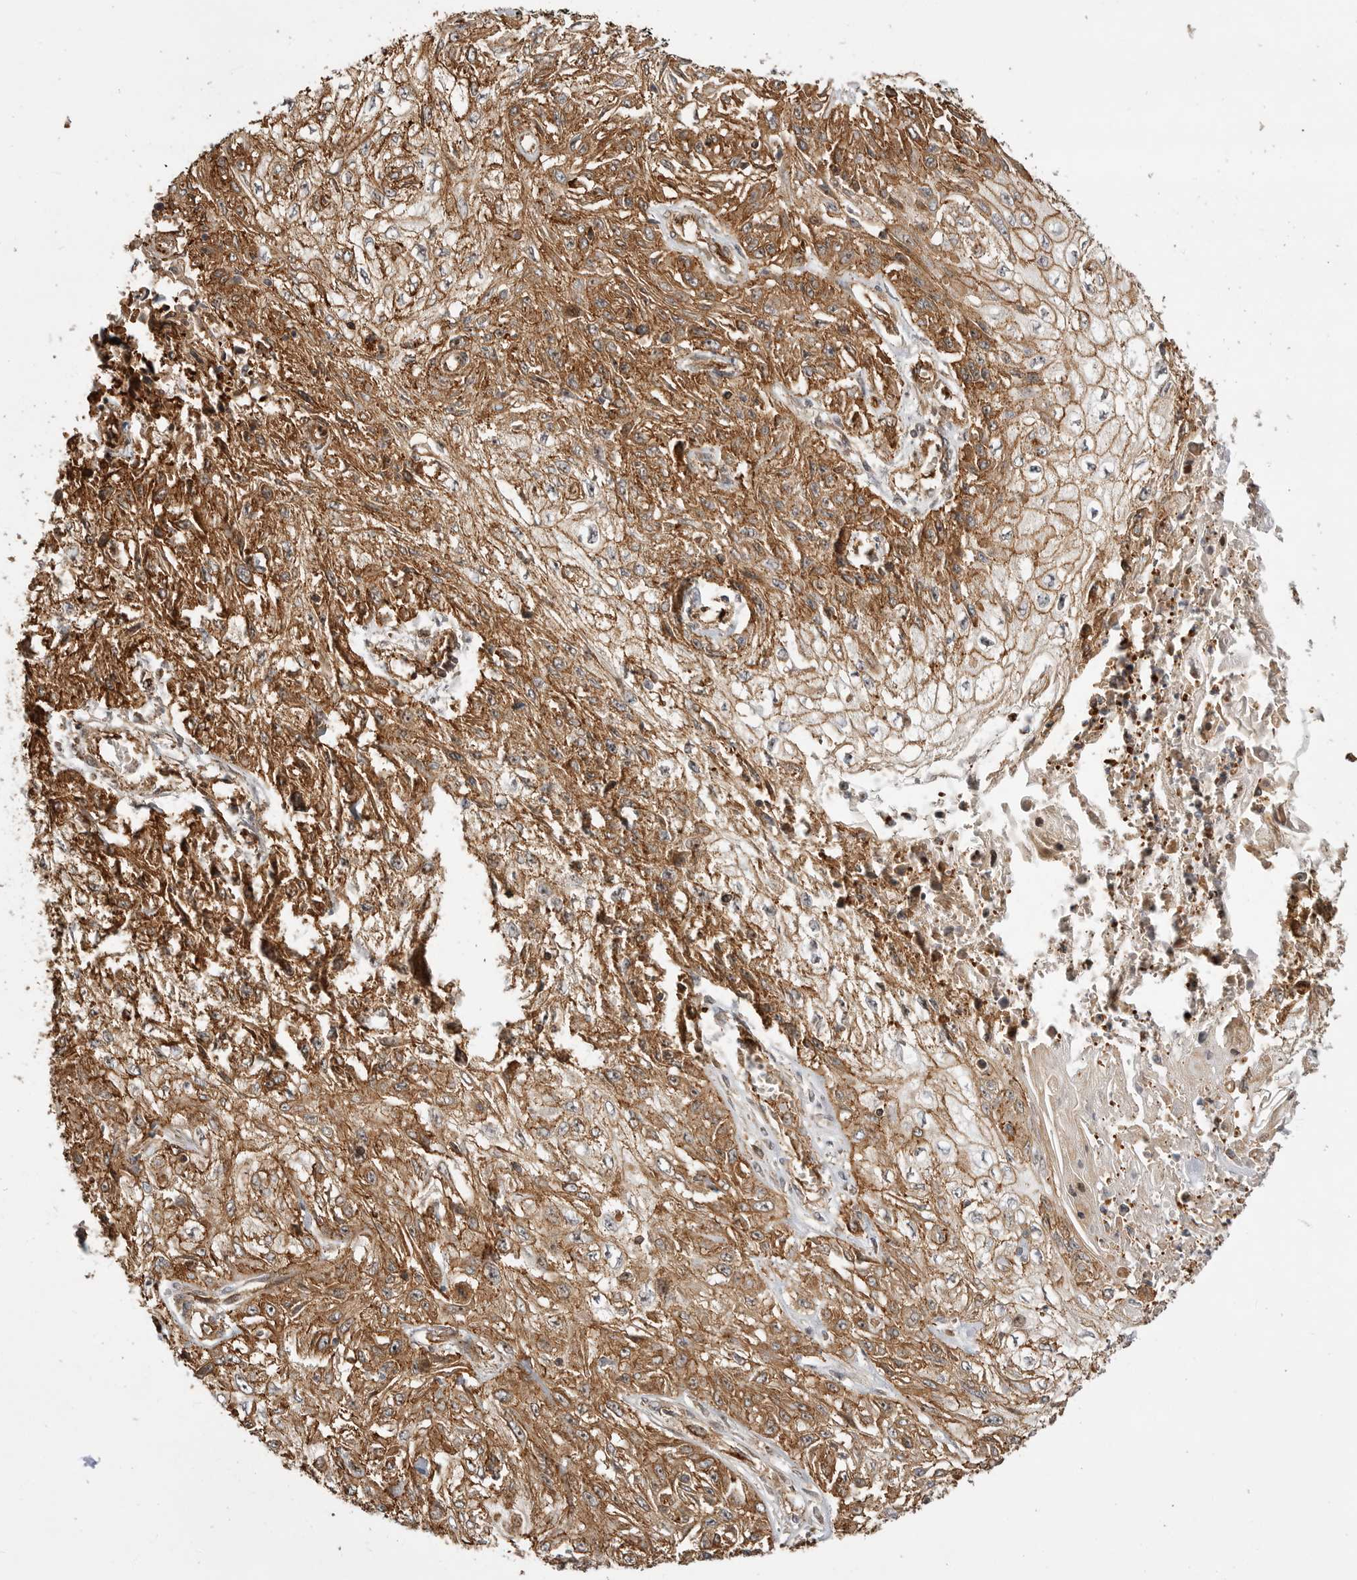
{"staining": {"intensity": "moderate", "quantity": ">75%", "location": "cytoplasmic/membranous"}, "tissue": "skin cancer", "cell_type": "Tumor cells", "image_type": "cancer", "snomed": [{"axis": "morphology", "description": "Squamous cell carcinoma, NOS"}, {"axis": "morphology", "description": "Squamous cell carcinoma, metastatic, NOS"}, {"axis": "topography", "description": "Skin"}, {"axis": "topography", "description": "Lymph node"}], "caption": "Protein positivity by immunohistochemistry displays moderate cytoplasmic/membranous staining in approximately >75% of tumor cells in skin squamous cell carcinoma.", "gene": "GPATCH2", "patient": {"sex": "male", "age": 75}}